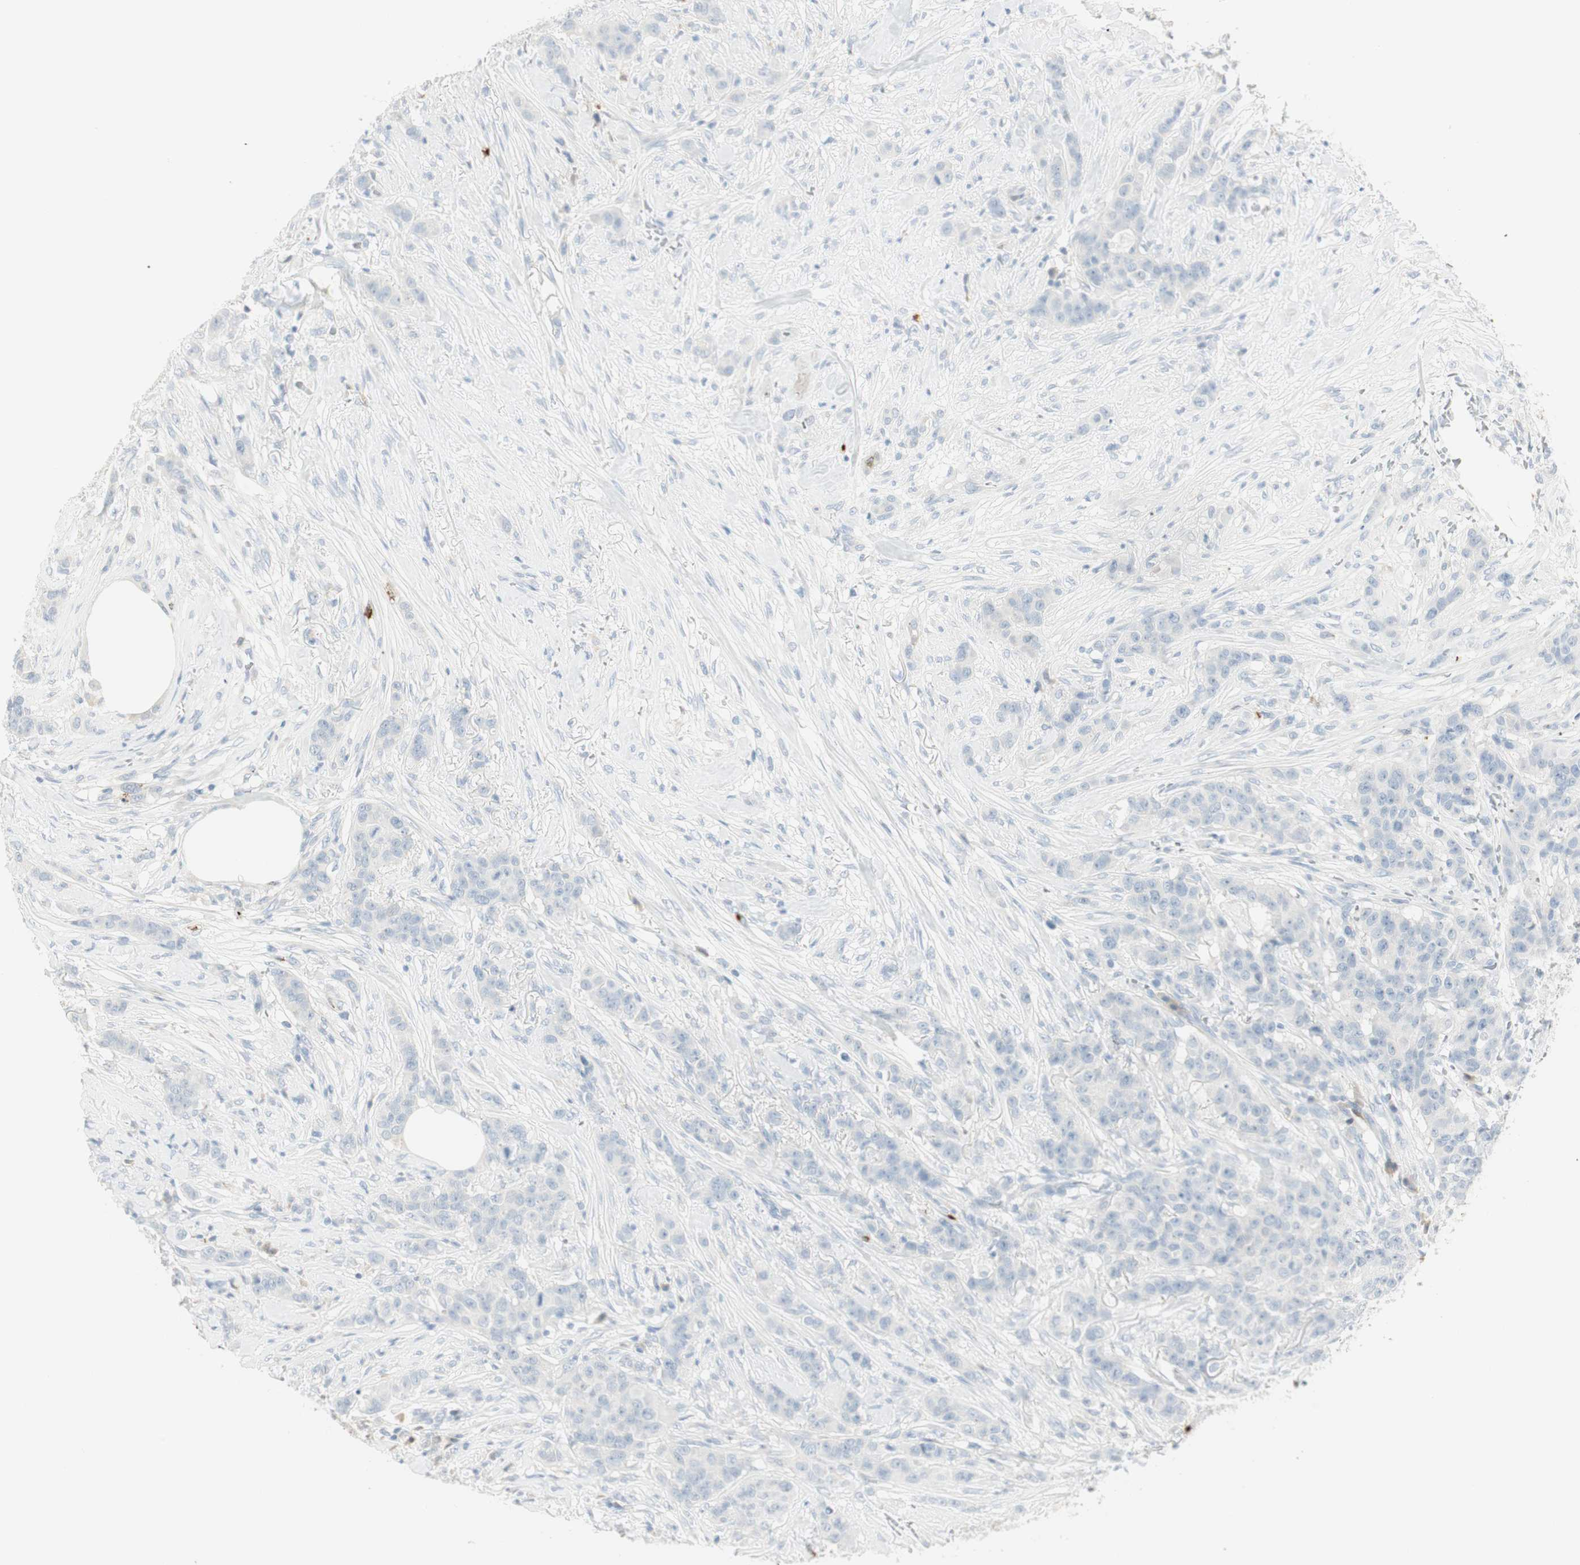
{"staining": {"intensity": "negative", "quantity": "none", "location": "none"}, "tissue": "breast cancer", "cell_type": "Tumor cells", "image_type": "cancer", "snomed": [{"axis": "morphology", "description": "Duct carcinoma"}, {"axis": "topography", "description": "Breast"}], "caption": "Tumor cells show no significant protein staining in breast cancer.", "gene": "PRTN3", "patient": {"sex": "female", "age": 40}}